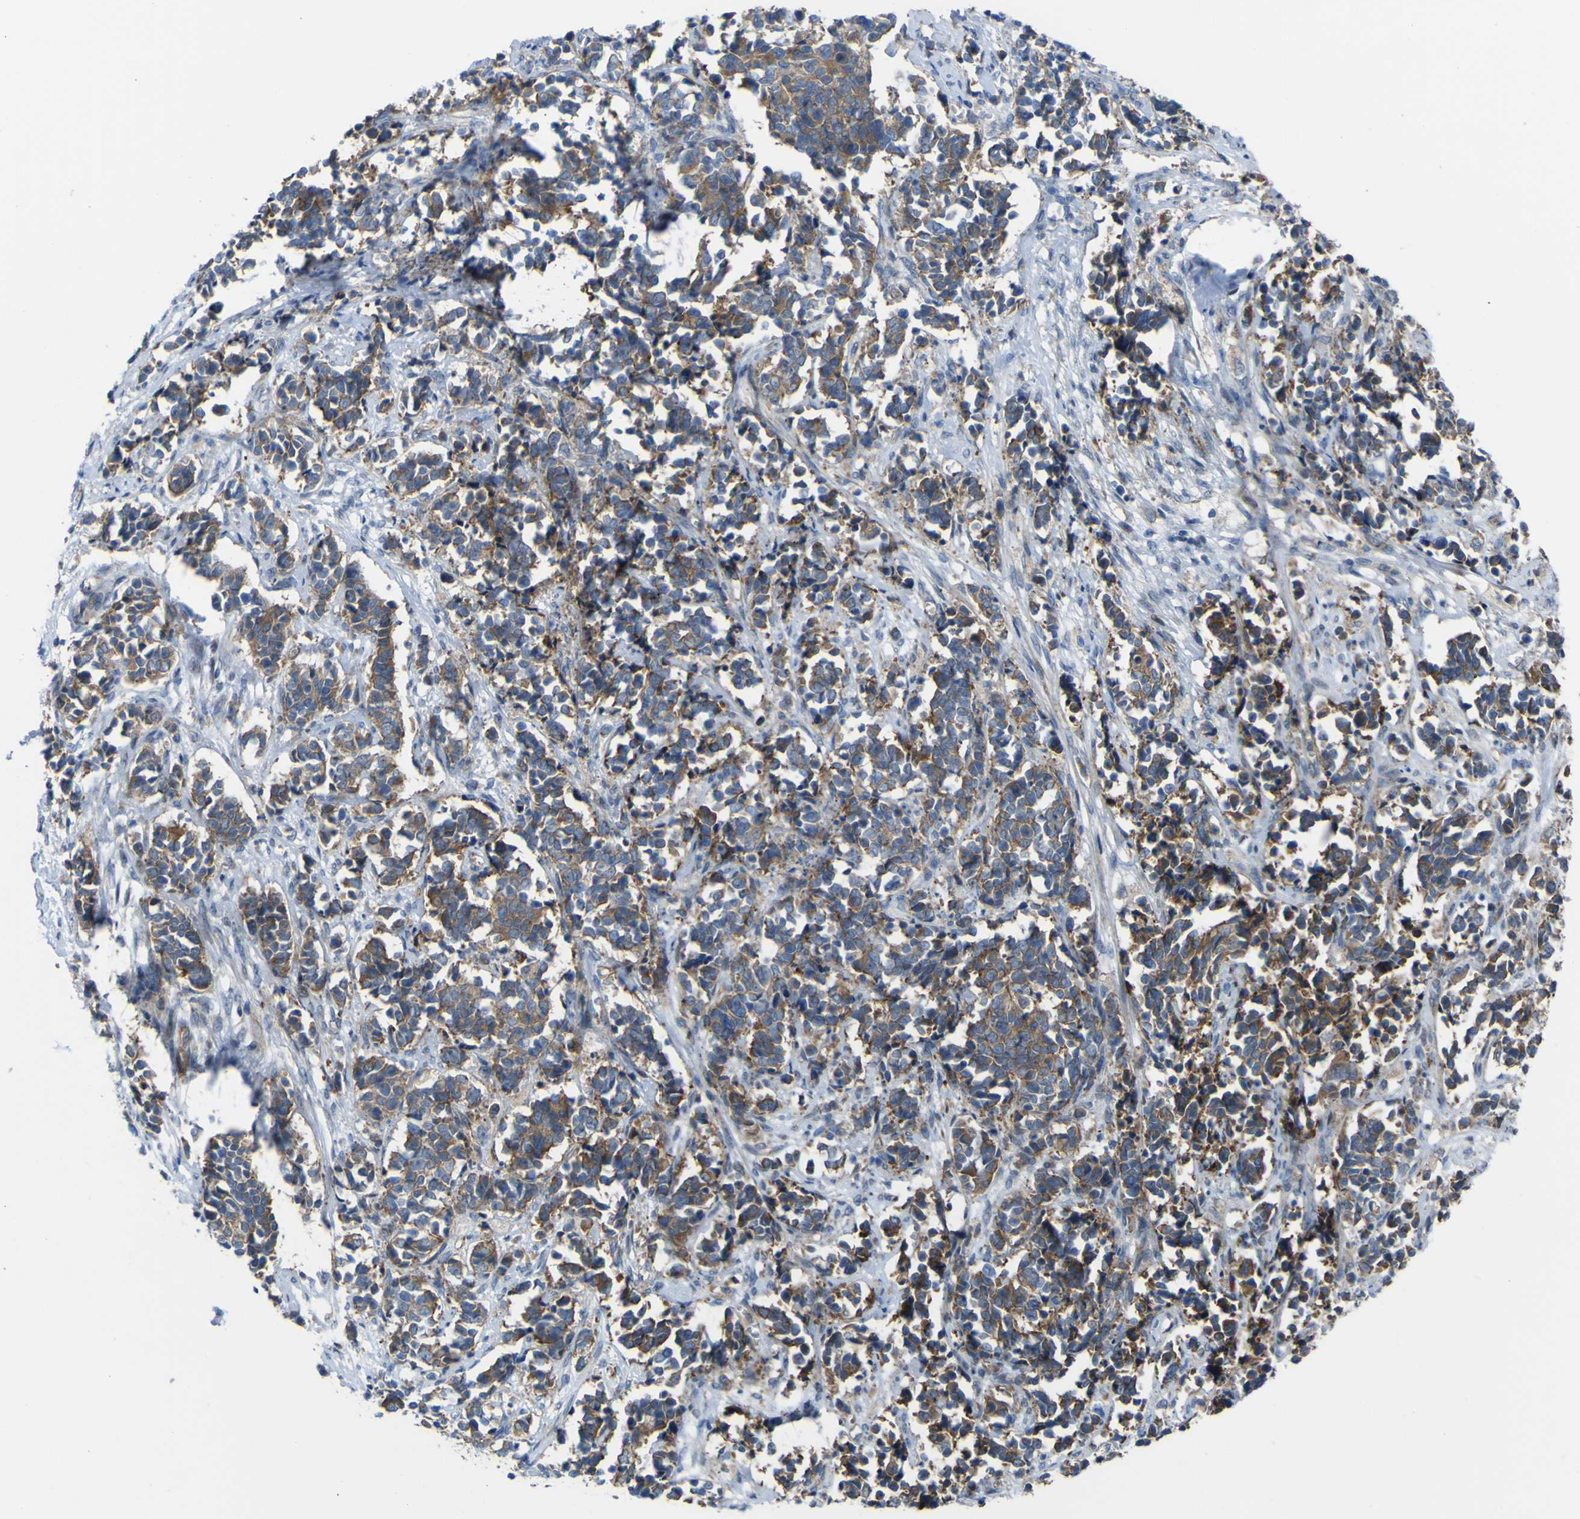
{"staining": {"intensity": "moderate", "quantity": ">75%", "location": "cytoplasmic/membranous"}, "tissue": "cervical cancer", "cell_type": "Tumor cells", "image_type": "cancer", "snomed": [{"axis": "morphology", "description": "Normal tissue, NOS"}, {"axis": "morphology", "description": "Squamous cell carcinoma, NOS"}, {"axis": "topography", "description": "Cervix"}], "caption": "Immunohistochemical staining of cervical squamous cell carcinoma displays medium levels of moderate cytoplasmic/membranous protein expression in approximately >75% of tumor cells. (brown staining indicates protein expression, while blue staining denotes nuclei).", "gene": "FBXO30", "patient": {"sex": "female", "age": 35}}